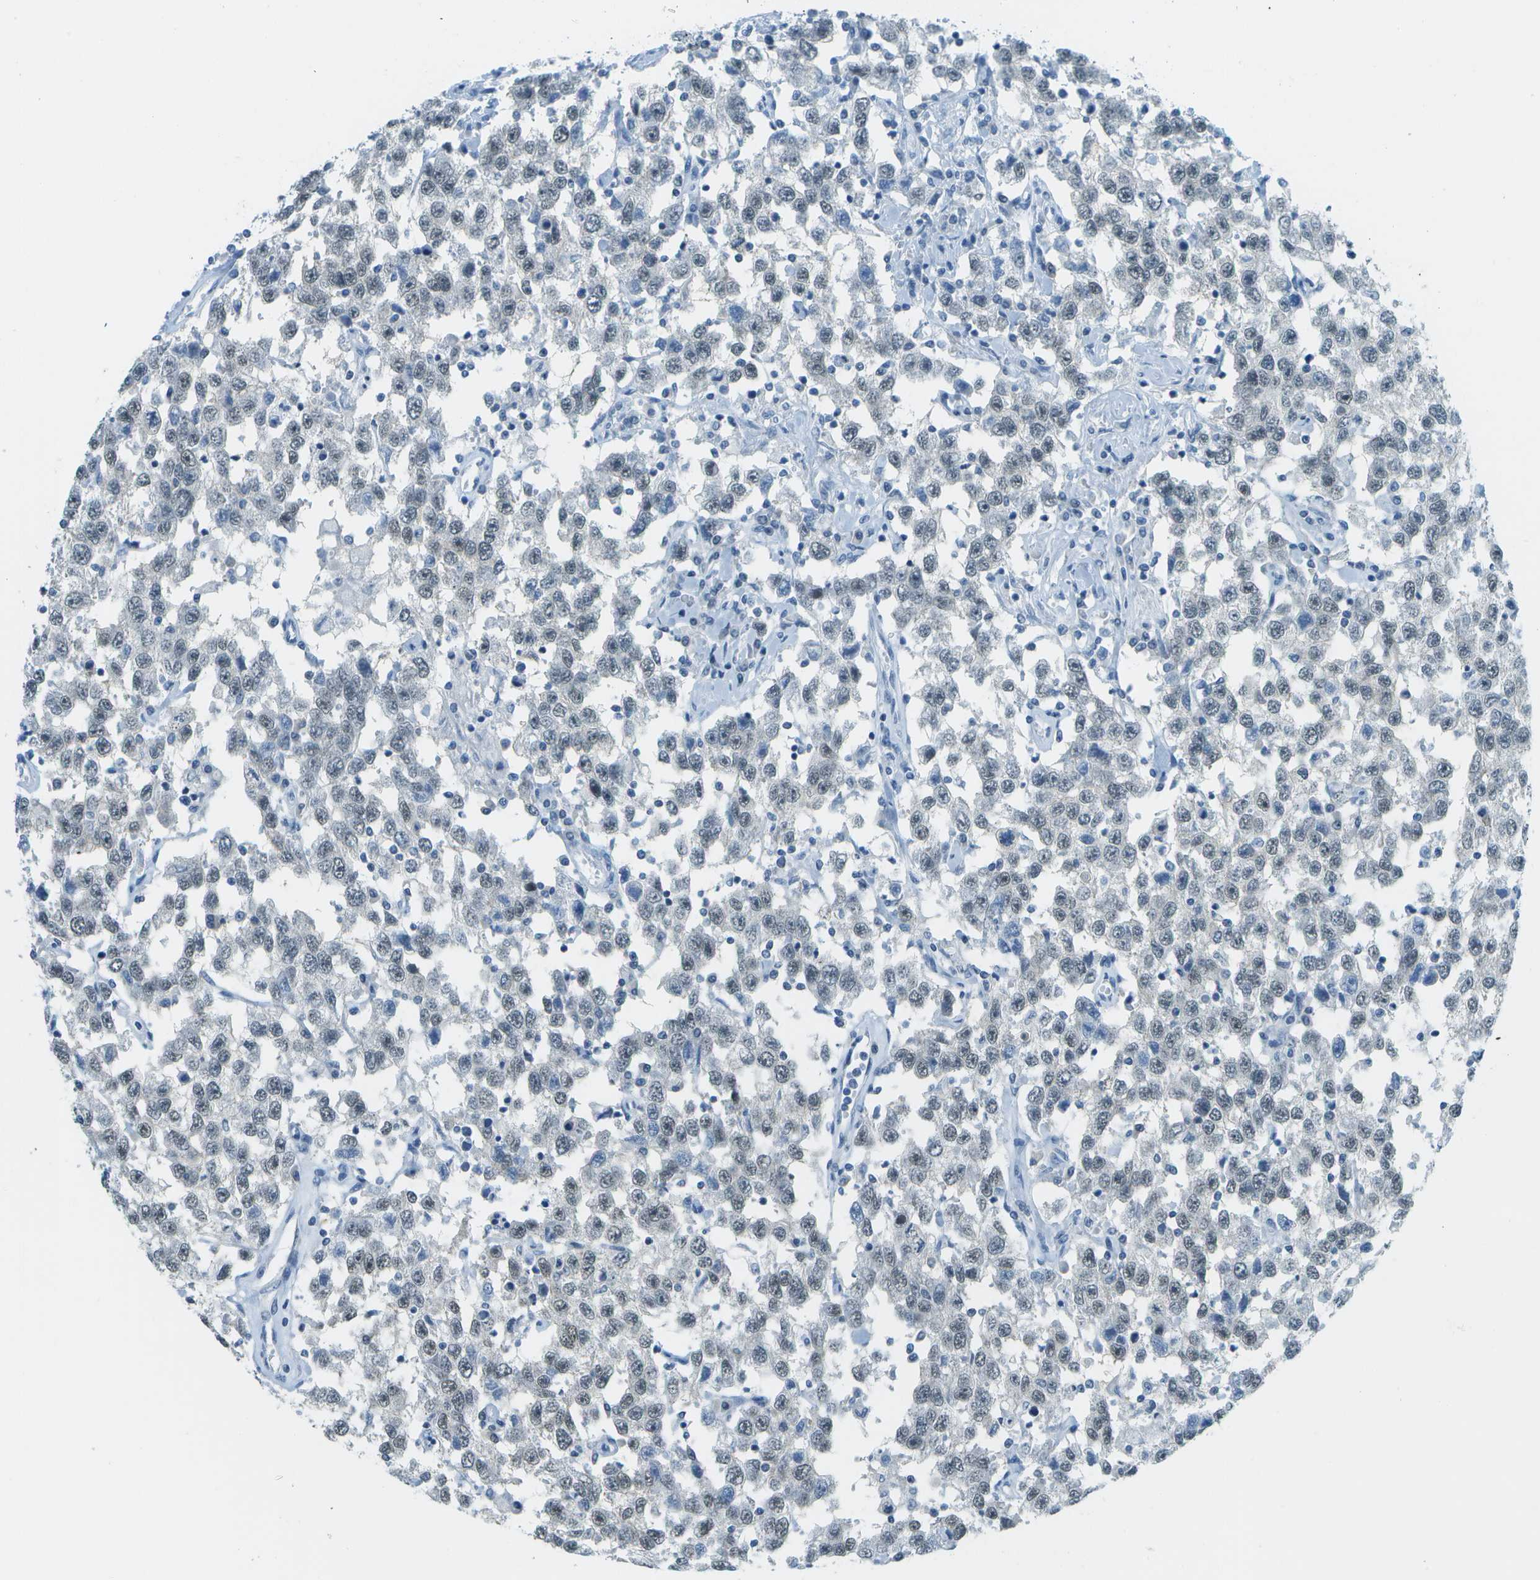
{"staining": {"intensity": "negative", "quantity": "none", "location": "none"}, "tissue": "testis cancer", "cell_type": "Tumor cells", "image_type": "cancer", "snomed": [{"axis": "morphology", "description": "Seminoma, NOS"}, {"axis": "topography", "description": "Testis"}], "caption": "This is a photomicrograph of immunohistochemistry (IHC) staining of testis cancer (seminoma), which shows no expression in tumor cells.", "gene": "NEK11", "patient": {"sex": "male", "age": 41}}